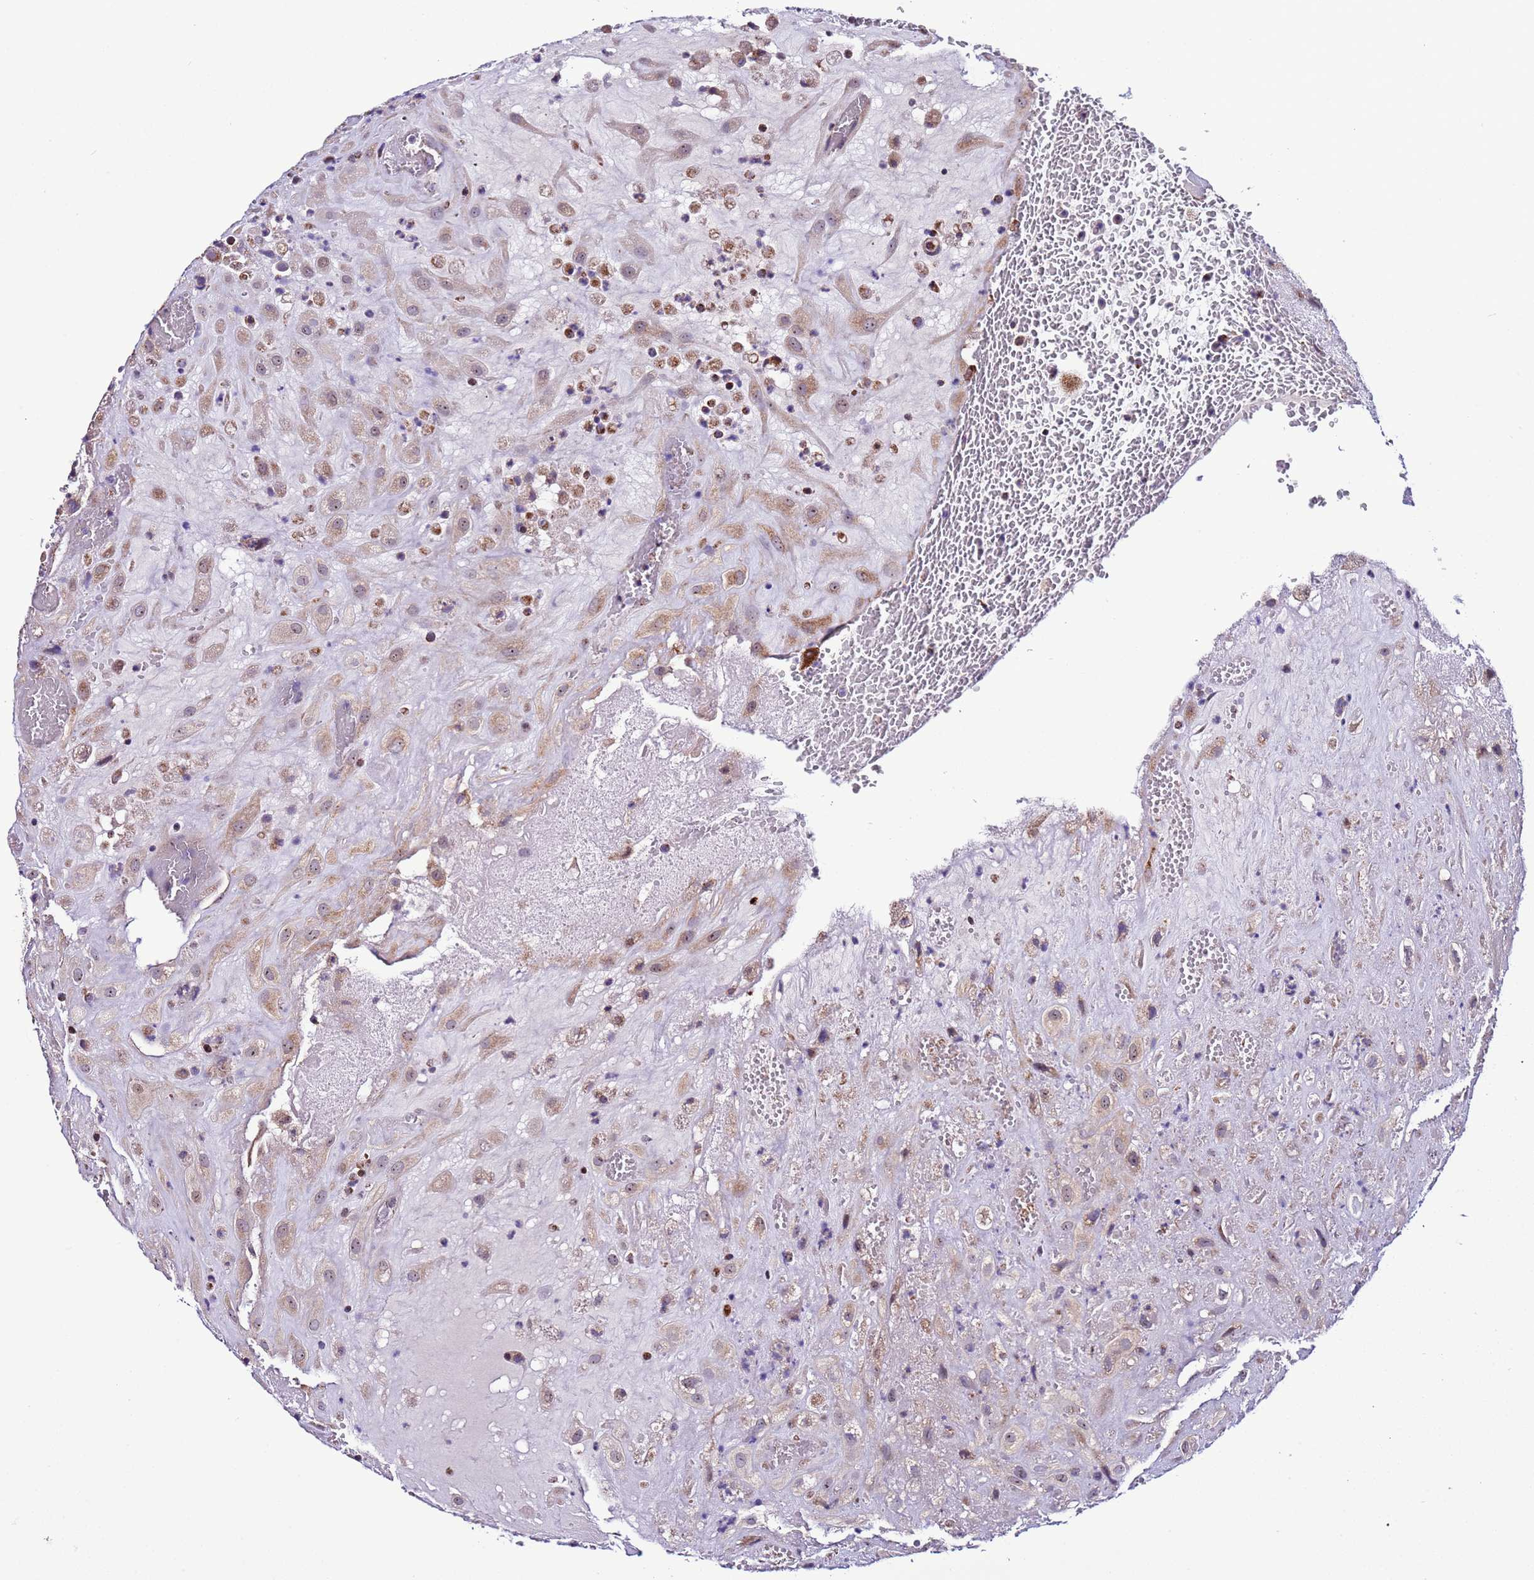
{"staining": {"intensity": "weak", "quantity": "25%-75%", "location": "cytoplasmic/membranous"}, "tissue": "placenta", "cell_type": "Decidual cells", "image_type": "normal", "snomed": [{"axis": "morphology", "description": "Normal tissue, NOS"}, {"axis": "topography", "description": "Placenta"}], "caption": "Immunohistochemical staining of benign human placenta demonstrates low levels of weak cytoplasmic/membranous expression in approximately 25%-75% of decidual cells. (brown staining indicates protein expression, while blue staining denotes nuclei).", "gene": "UEVLD", "patient": {"sex": "female", "age": 35}}